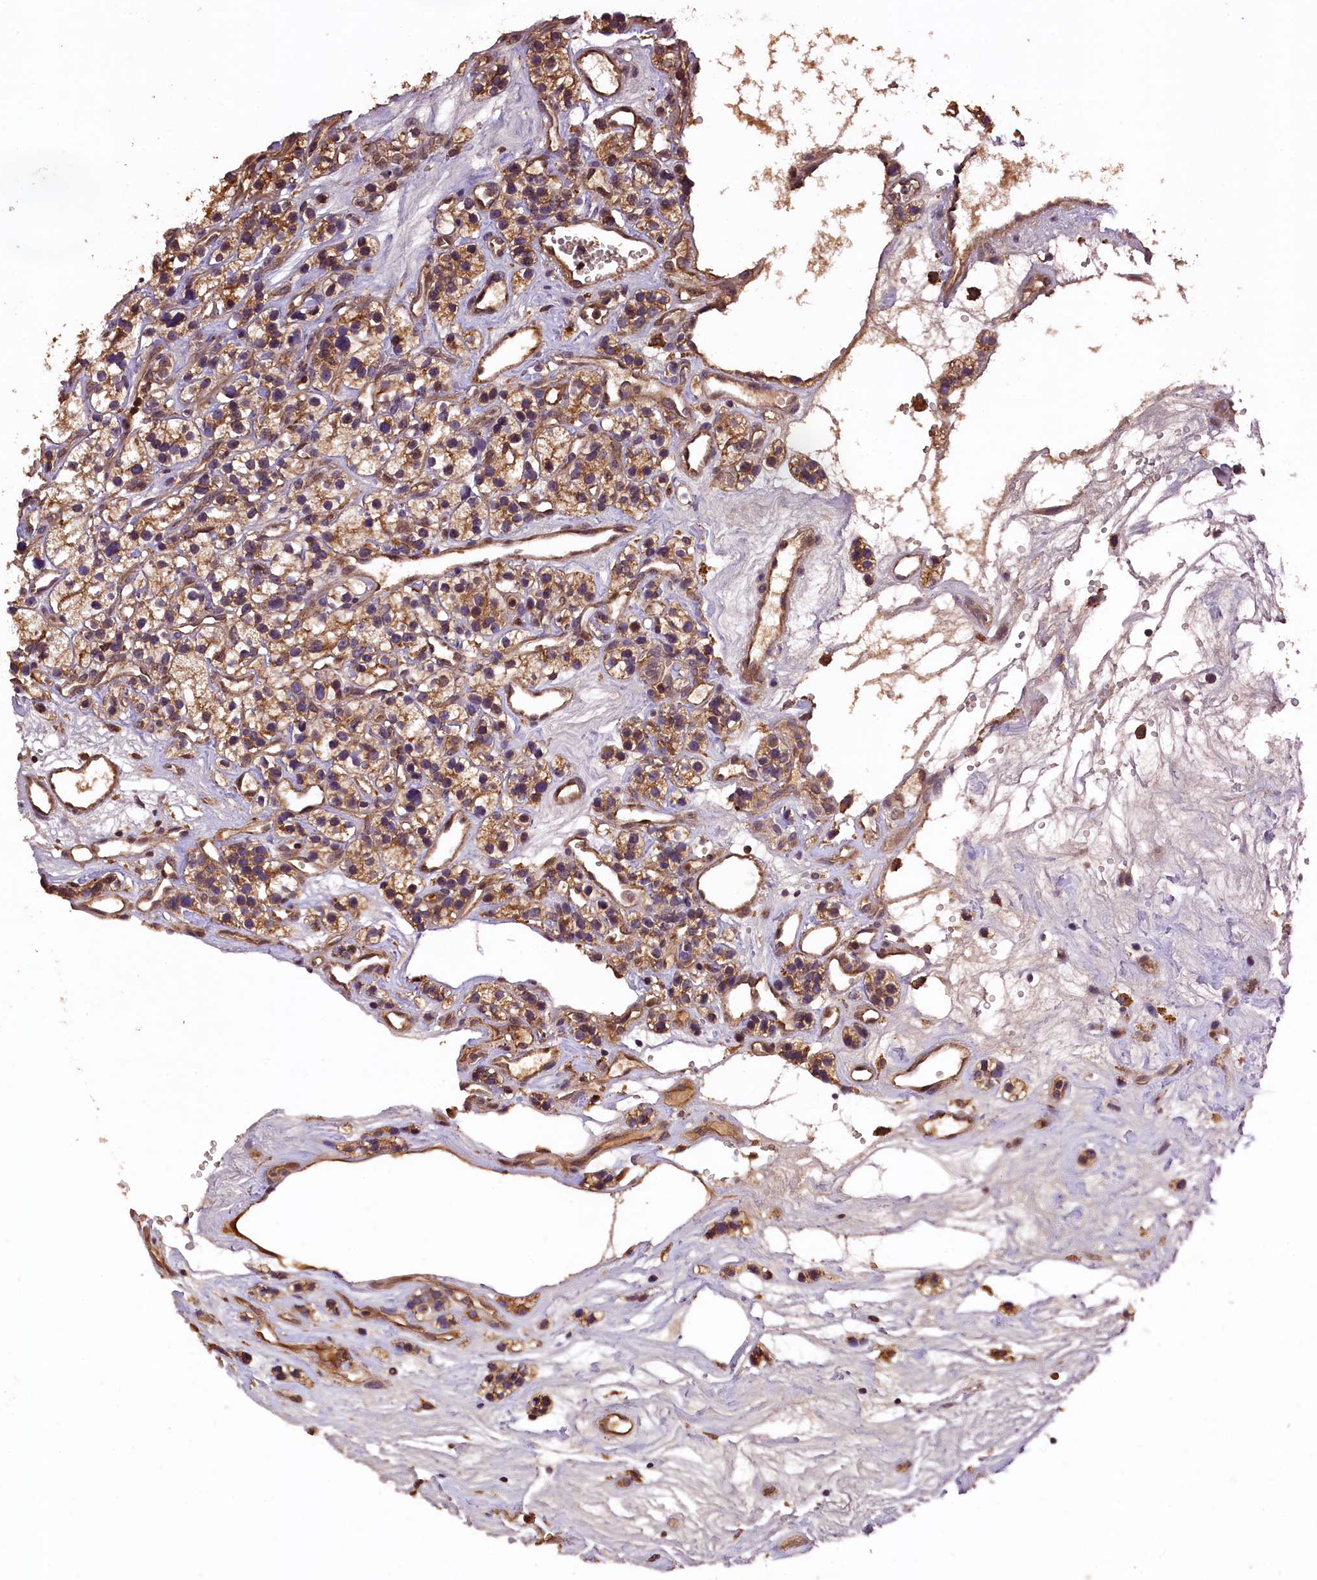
{"staining": {"intensity": "moderate", "quantity": ">75%", "location": "cytoplasmic/membranous"}, "tissue": "renal cancer", "cell_type": "Tumor cells", "image_type": "cancer", "snomed": [{"axis": "morphology", "description": "Adenocarcinoma, NOS"}, {"axis": "topography", "description": "Kidney"}], "caption": "Renal cancer tissue shows moderate cytoplasmic/membranous staining in approximately >75% of tumor cells (DAB (3,3'-diaminobenzidine) IHC with brightfield microscopy, high magnification).", "gene": "PLXNB1", "patient": {"sex": "female", "age": 57}}